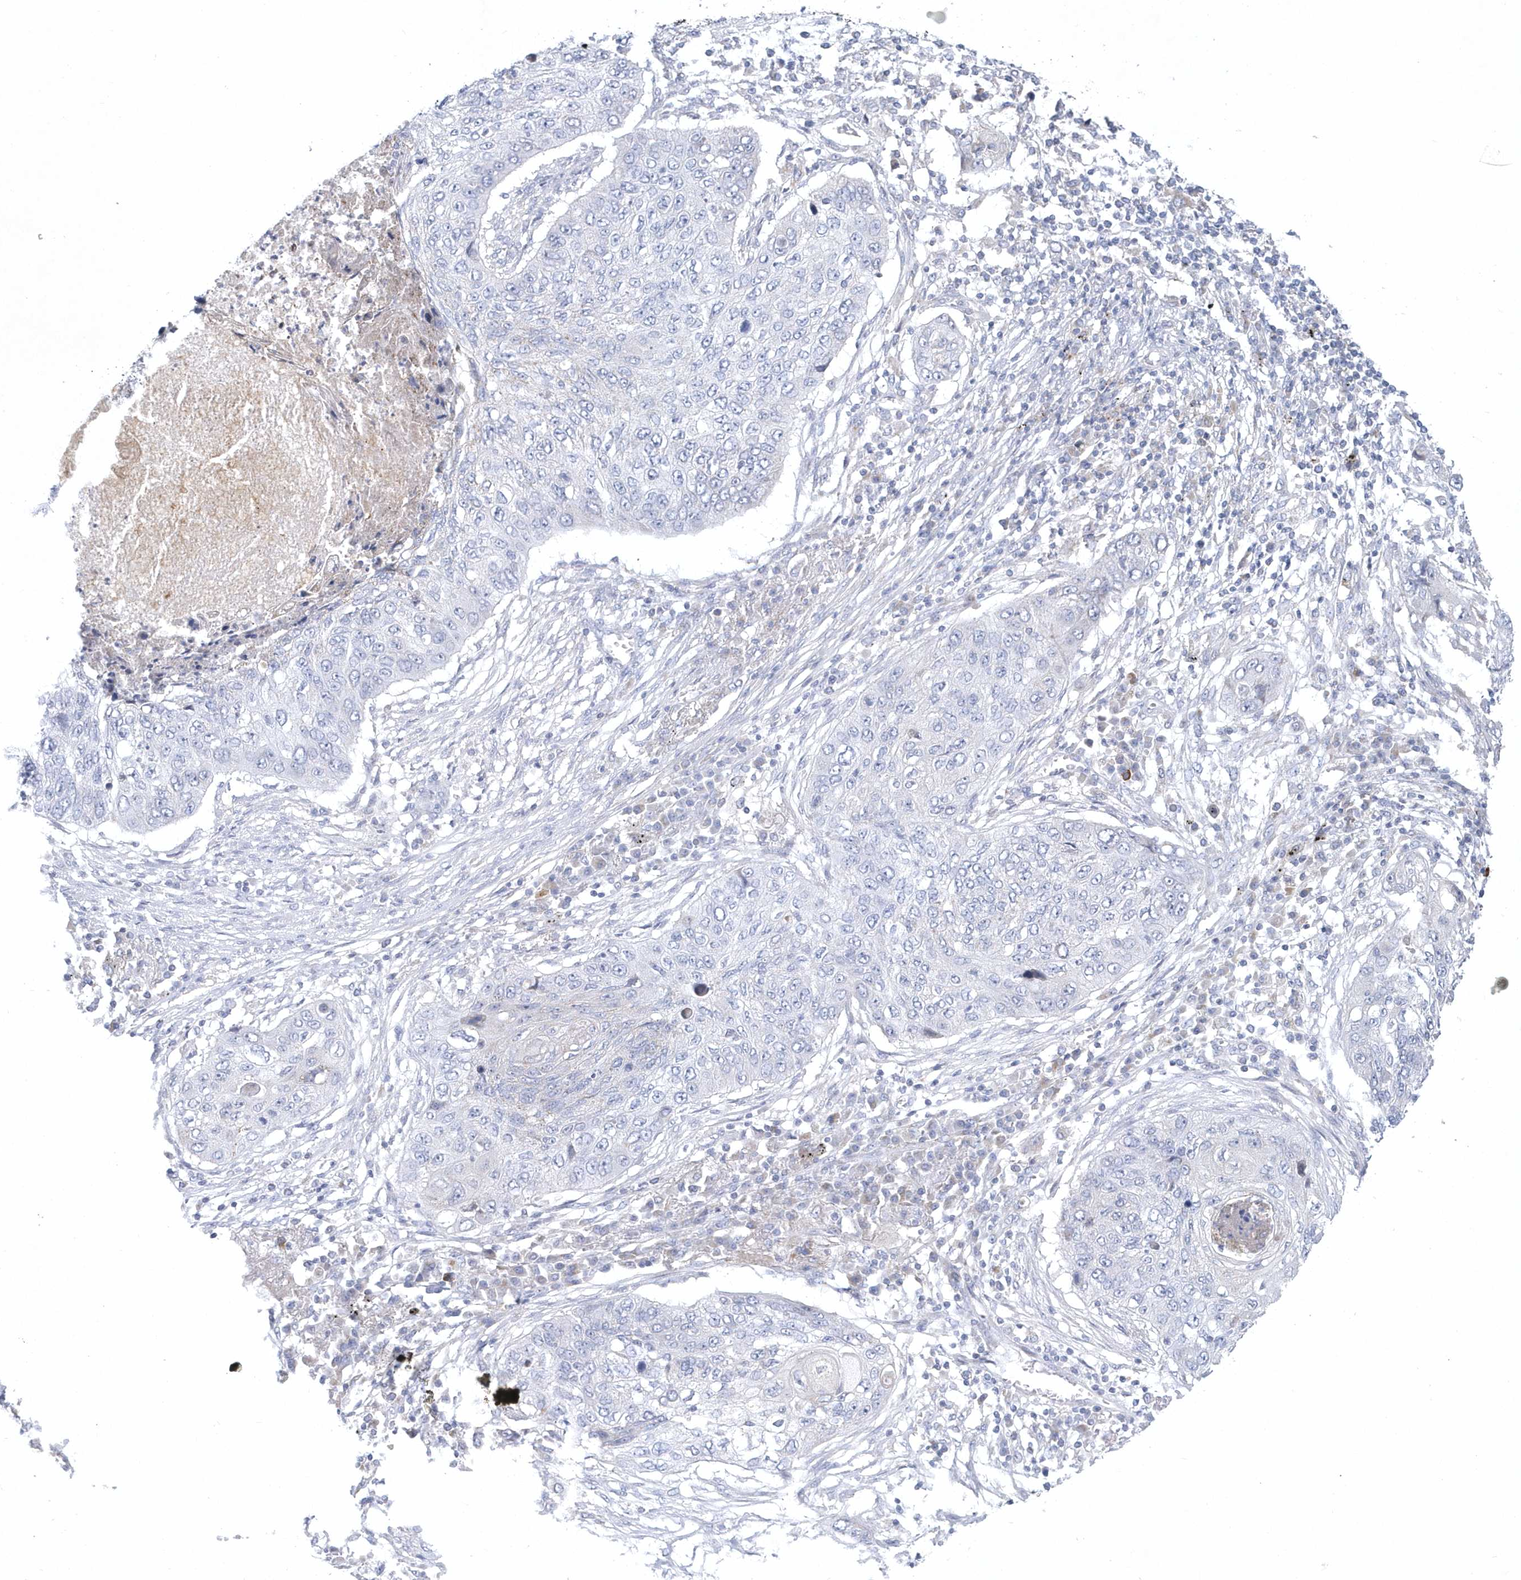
{"staining": {"intensity": "negative", "quantity": "none", "location": "none"}, "tissue": "lung cancer", "cell_type": "Tumor cells", "image_type": "cancer", "snomed": [{"axis": "morphology", "description": "Squamous cell carcinoma, NOS"}, {"axis": "topography", "description": "Lung"}], "caption": "A micrograph of human squamous cell carcinoma (lung) is negative for staining in tumor cells.", "gene": "NIPAL1", "patient": {"sex": "female", "age": 63}}